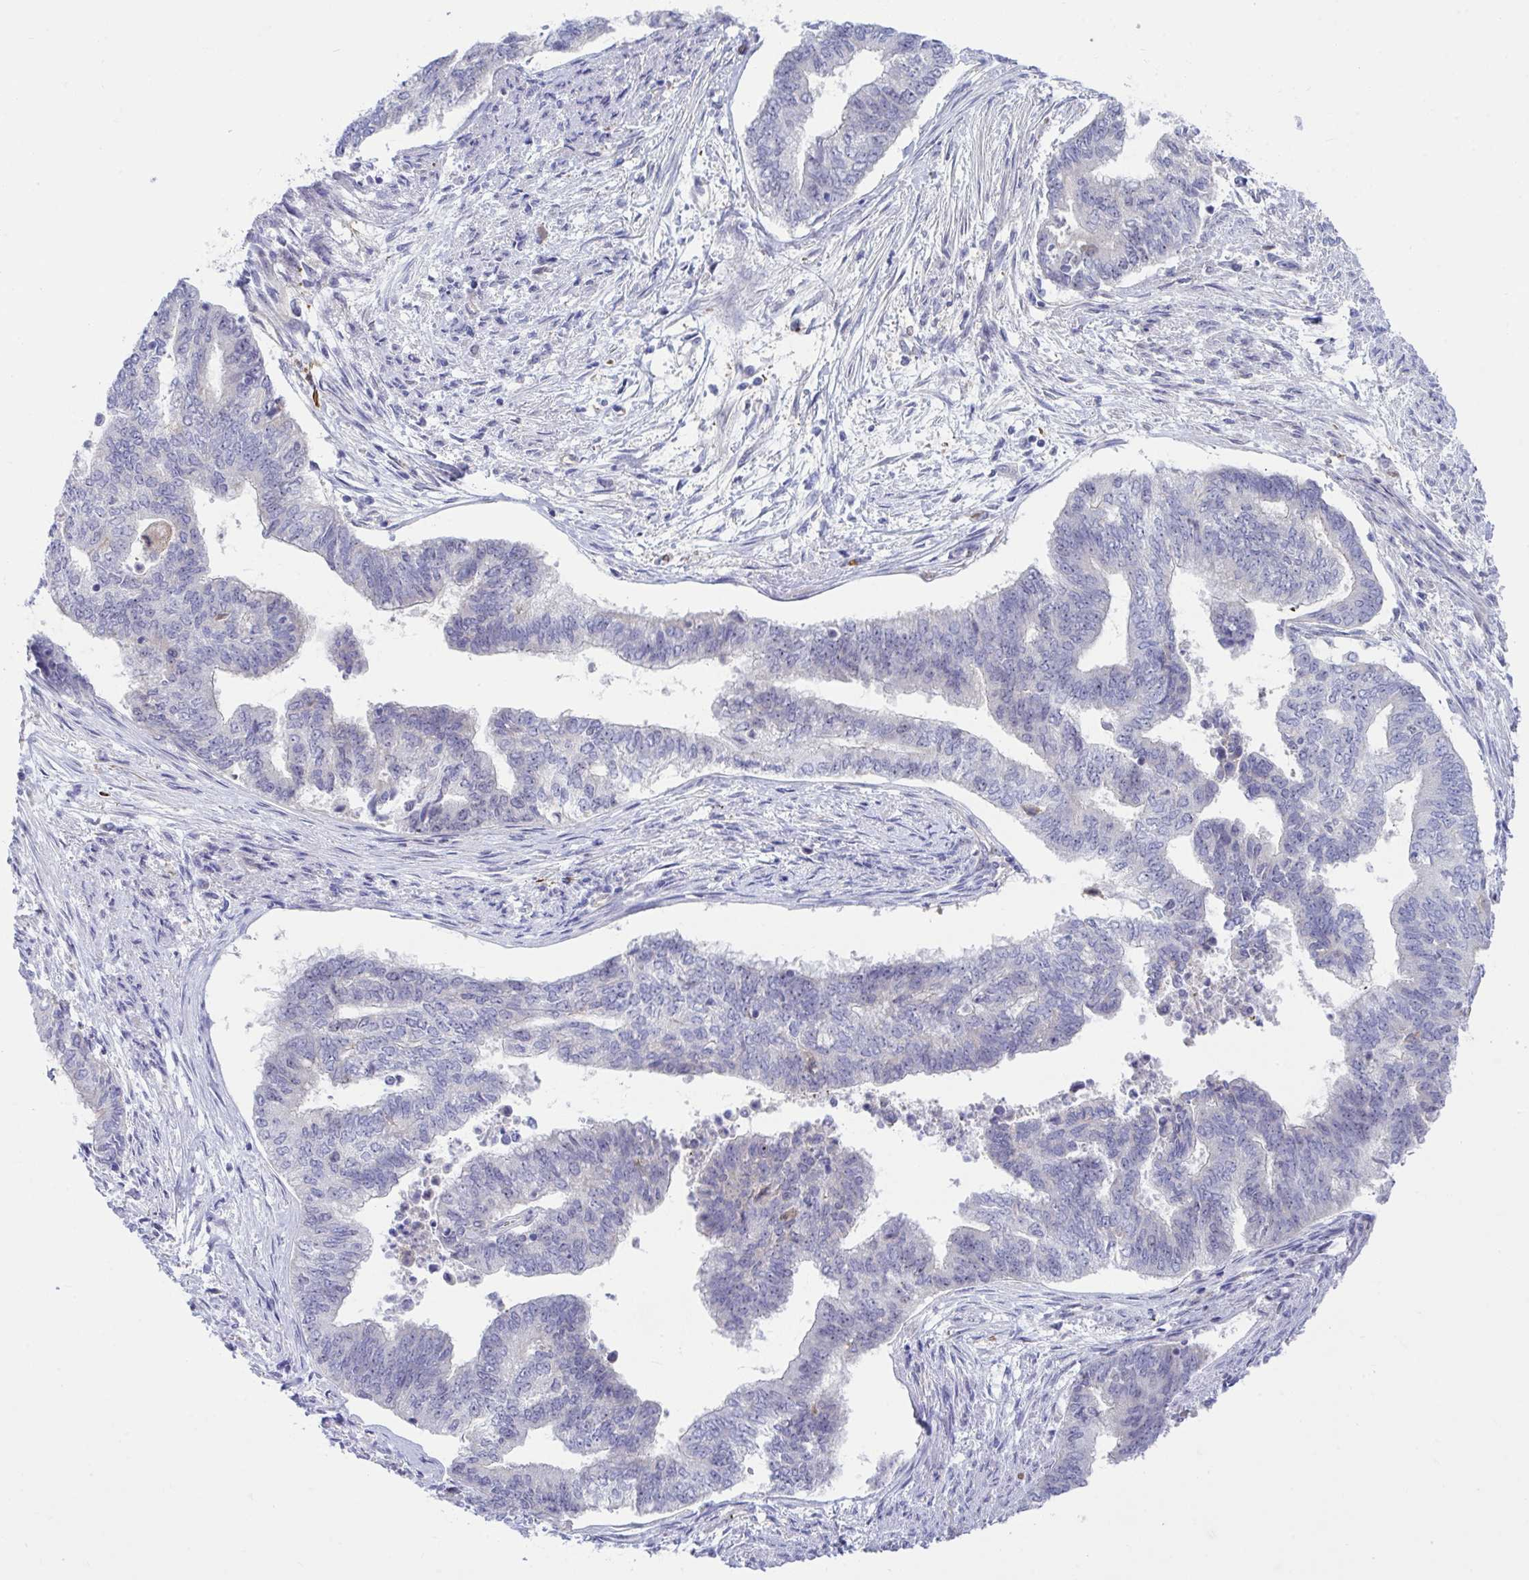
{"staining": {"intensity": "negative", "quantity": "none", "location": "none"}, "tissue": "endometrial cancer", "cell_type": "Tumor cells", "image_type": "cancer", "snomed": [{"axis": "morphology", "description": "Adenocarcinoma, NOS"}, {"axis": "topography", "description": "Endometrium"}], "caption": "The histopathology image reveals no significant expression in tumor cells of endometrial adenocarcinoma. (DAB (3,3'-diaminobenzidine) immunohistochemistry visualized using brightfield microscopy, high magnification).", "gene": "CENPQ", "patient": {"sex": "female", "age": 65}}